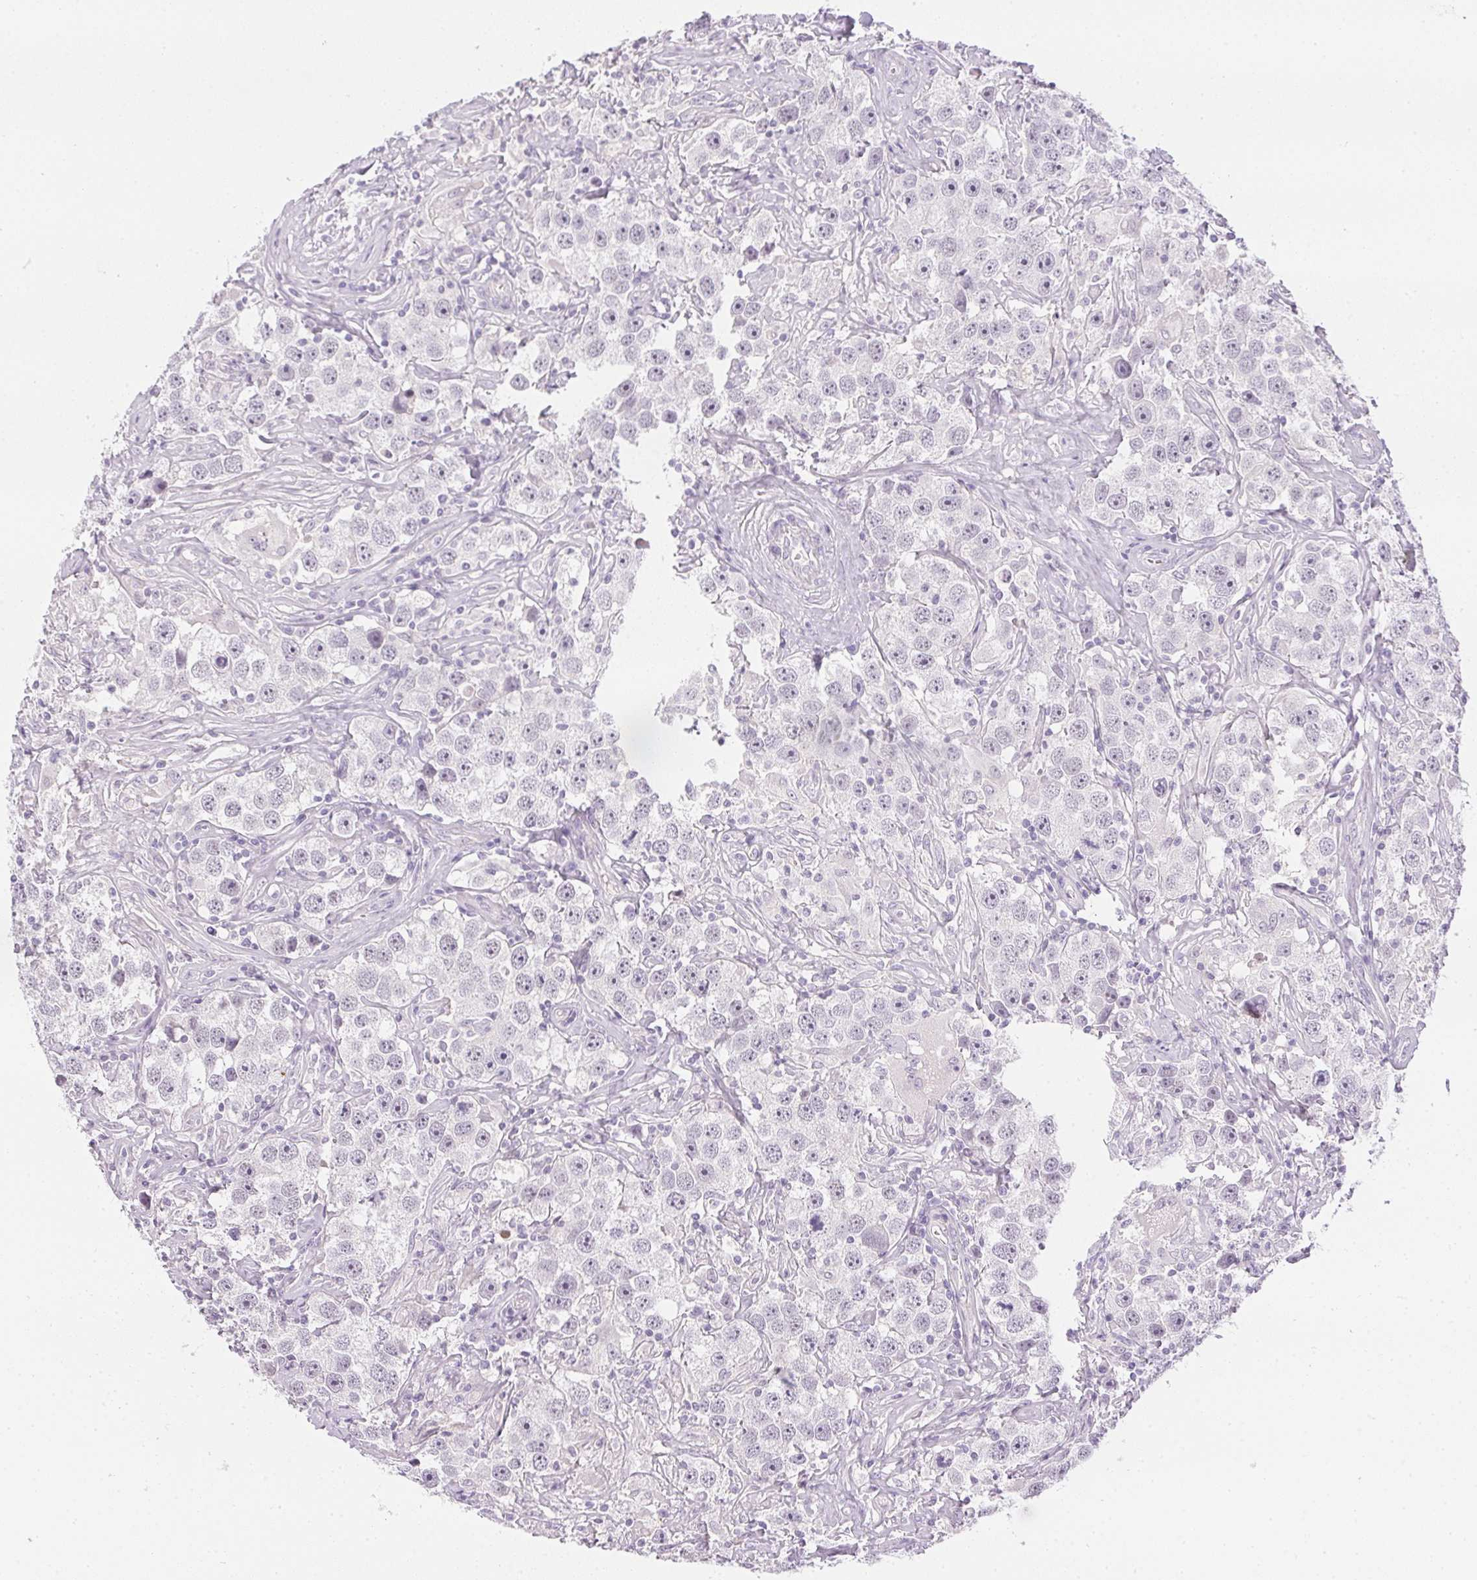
{"staining": {"intensity": "negative", "quantity": "none", "location": "none"}, "tissue": "testis cancer", "cell_type": "Tumor cells", "image_type": "cancer", "snomed": [{"axis": "morphology", "description": "Seminoma, NOS"}, {"axis": "topography", "description": "Testis"}], "caption": "A micrograph of human testis seminoma is negative for staining in tumor cells. (DAB (3,3'-diaminobenzidine) immunohistochemistry (IHC) visualized using brightfield microscopy, high magnification).", "gene": "GSDMC", "patient": {"sex": "male", "age": 49}}